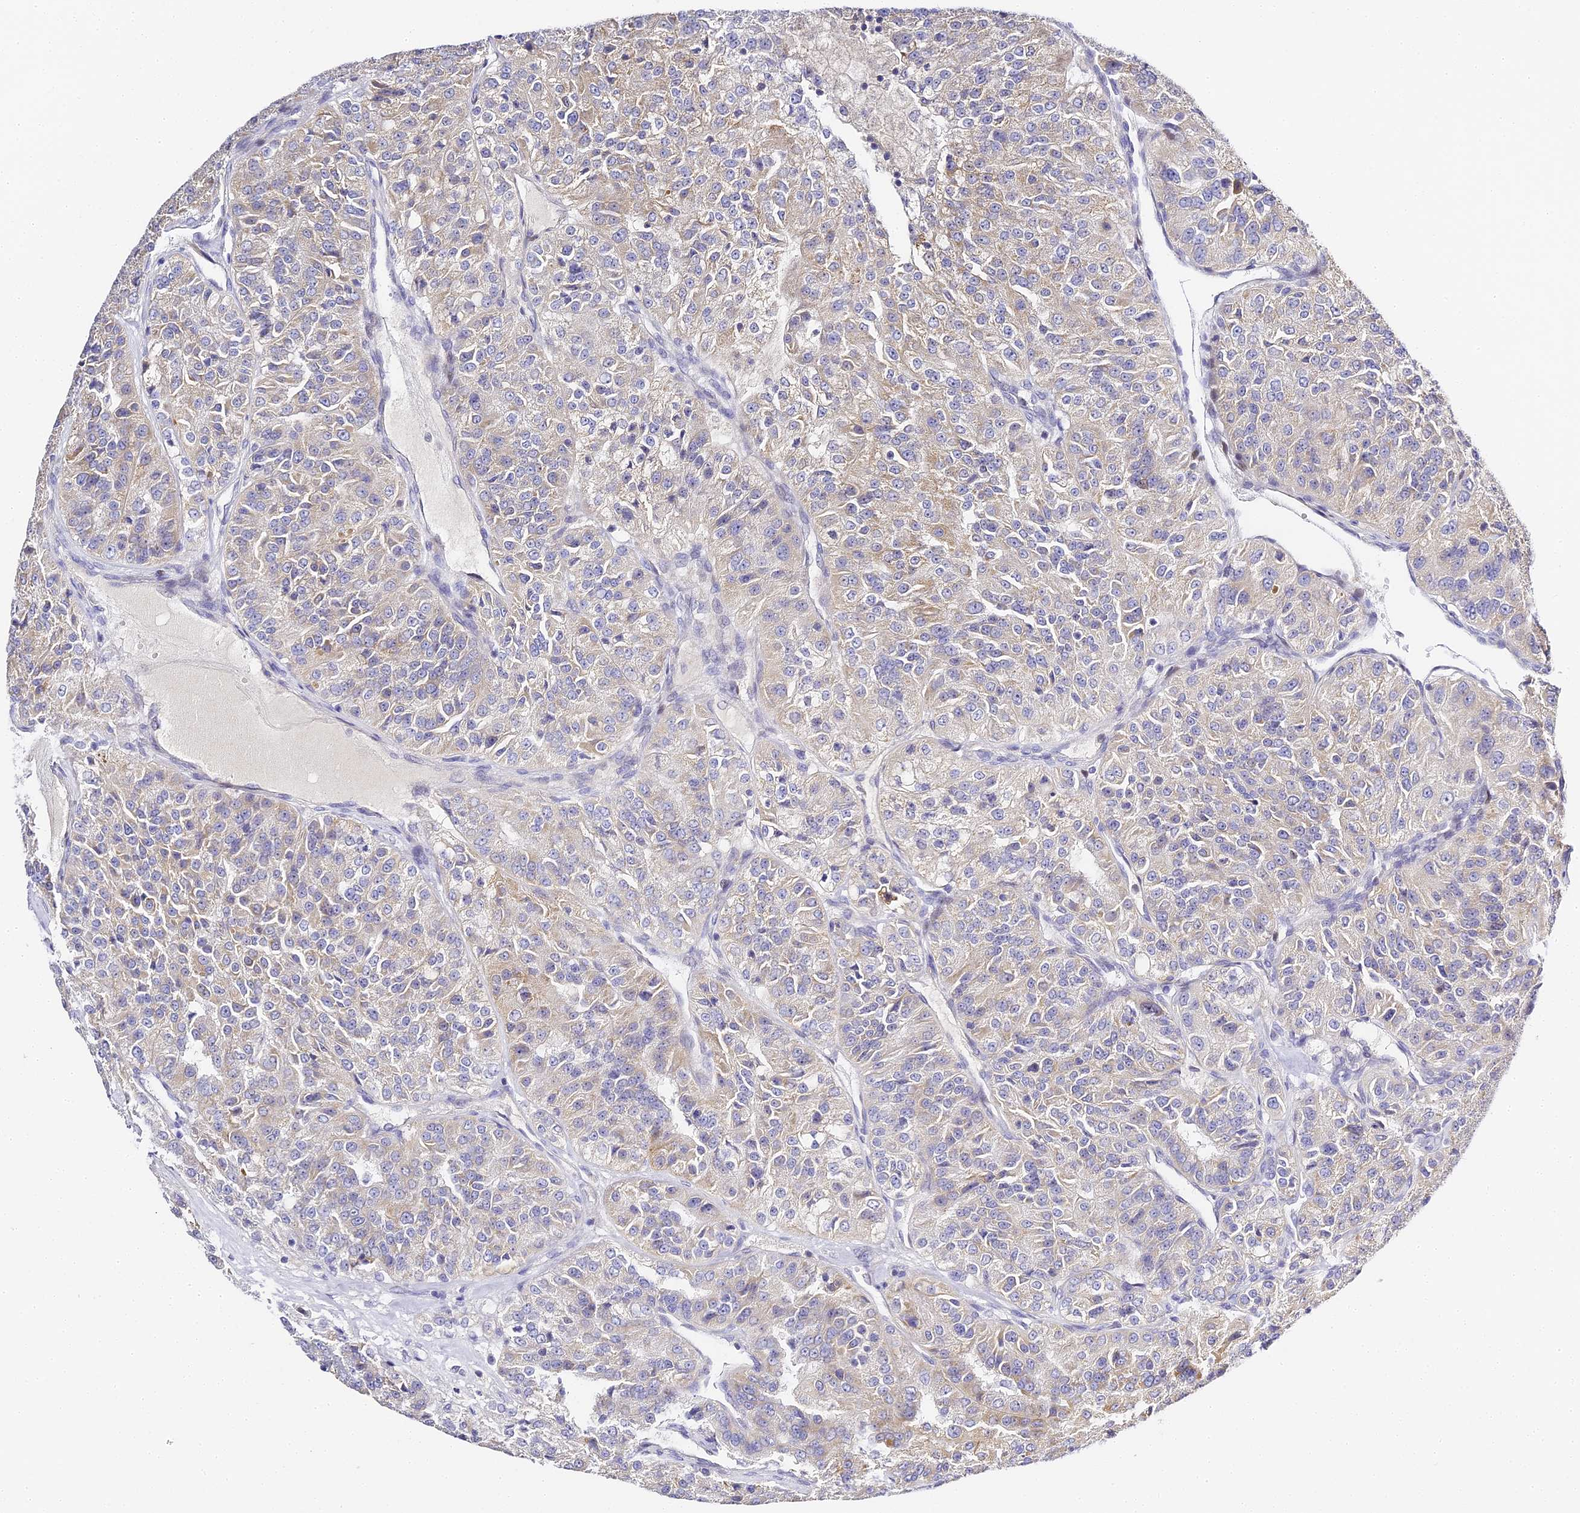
{"staining": {"intensity": "weak", "quantity": "25%-75%", "location": "cytoplasmic/membranous"}, "tissue": "renal cancer", "cell_type": "Tumor cells", "image_type": "cancer", "snomed": [{"axis": "morphology", "description": "Adenocarcinoma, NOS"}, {"axis": "topography", "description": "Kidney"}], "caption": "Human renal adenocarcinoma stained with a protein marker displays weak staining in tumor cells.", "gene": "SERP1", "patient": {"sex": "female", "age": 63}}